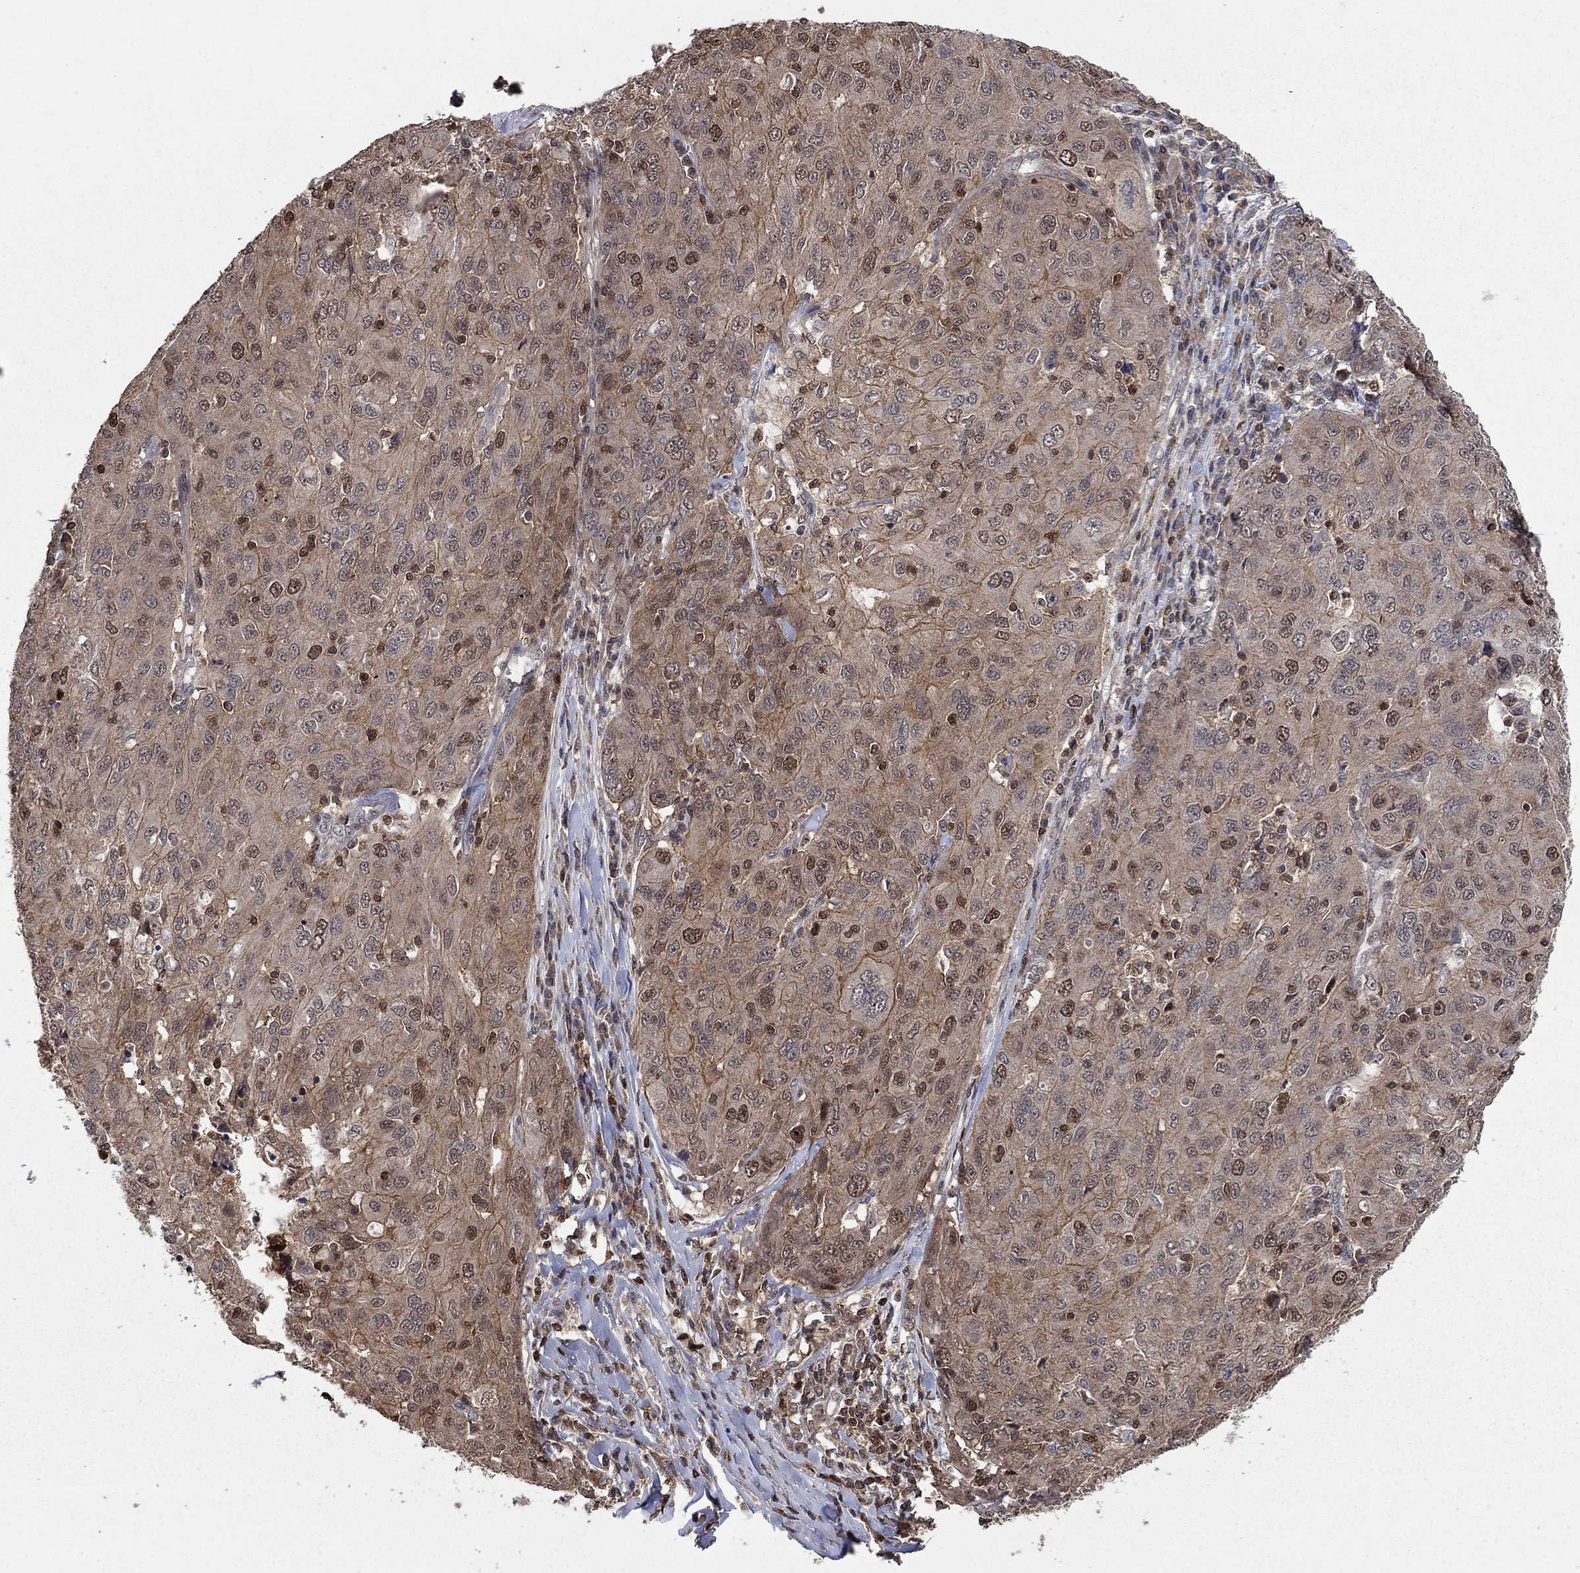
{"staining": {"intensity": "moderate", "quantity": "25%-75%", "location": "cytoplasmic/membranous,nuclear"}, "tissue": "ovarian cancer", "cell_type": "Tumor cells", "image_type": "cancer", "snomed": [{"axis": "morphology", "description": "Carcinoma, endometroid"}, {"axis": "topography", "description": "Ovary"}], "caption": "IHC histopathology image of human ovarian cancer (endometroid carcinoma) stained for a protein (brown), which reveals medium levels of moderate cytoplasmic/membranous and nuclear expression in approximately 25%-75% of tumor cells.", "gene": "CCDC66", "patient": {"sex": "female", "age": 50}}